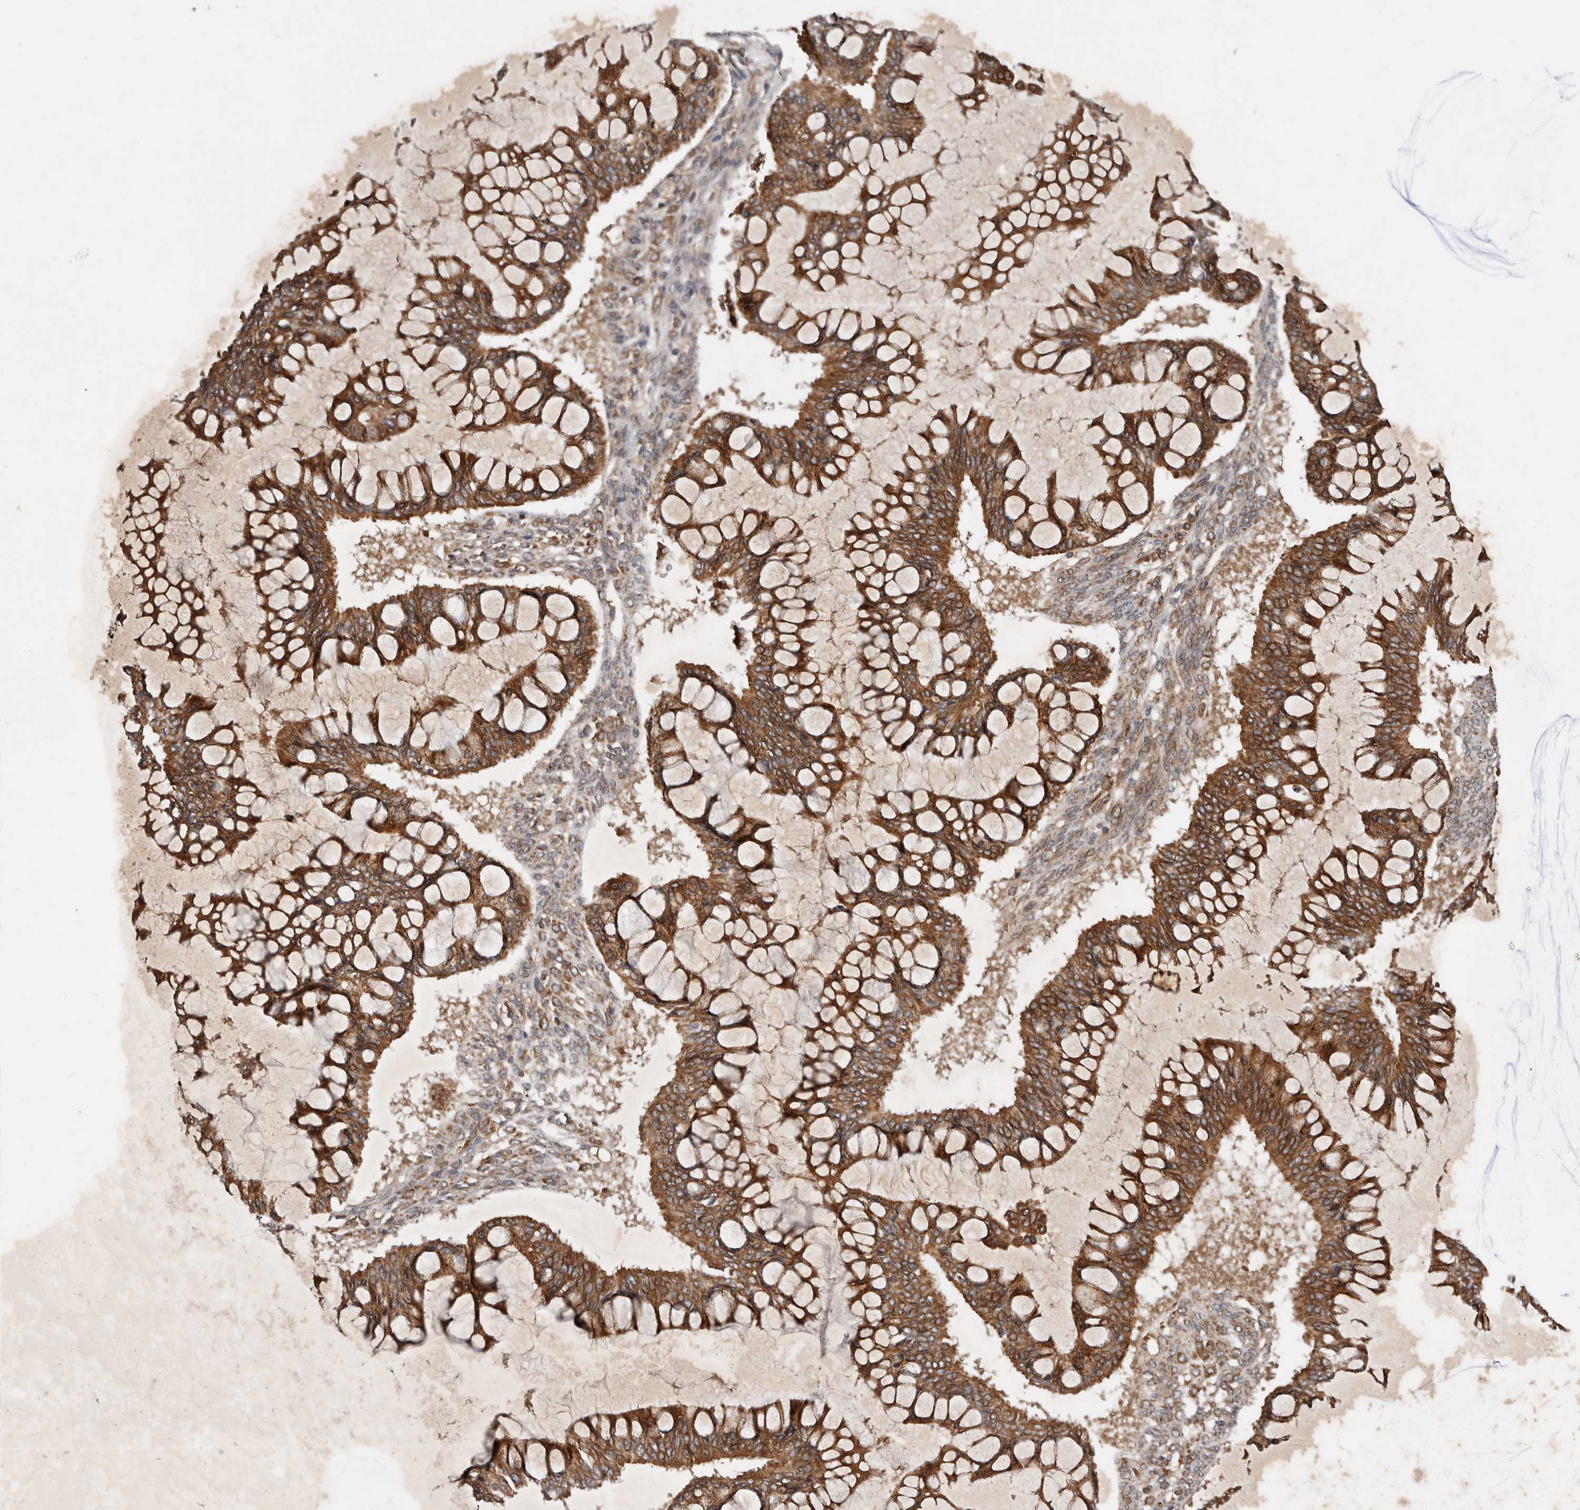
{"staining": {"intensity": "strong", "quantity": ">75%", "location": "cytoplasmic/membranous"}, "tissue": "ovarian cancer", "cell_type": "Tumor cells", "image_type": "cancer", "snomed": [{"axis": "morphology", "description": "Cystadenocarcinoma, mucinous, NOS"}, {"axis": "topography", "description": "Ovary"}], "caption": "A brown stain labels strong cytoplasmic/membranous expression of a protein in ovarian mucinous cystadenocarcinoma tumor cells.", "gene": "STK36", "patient": {"sex": "female", "age": 73}}